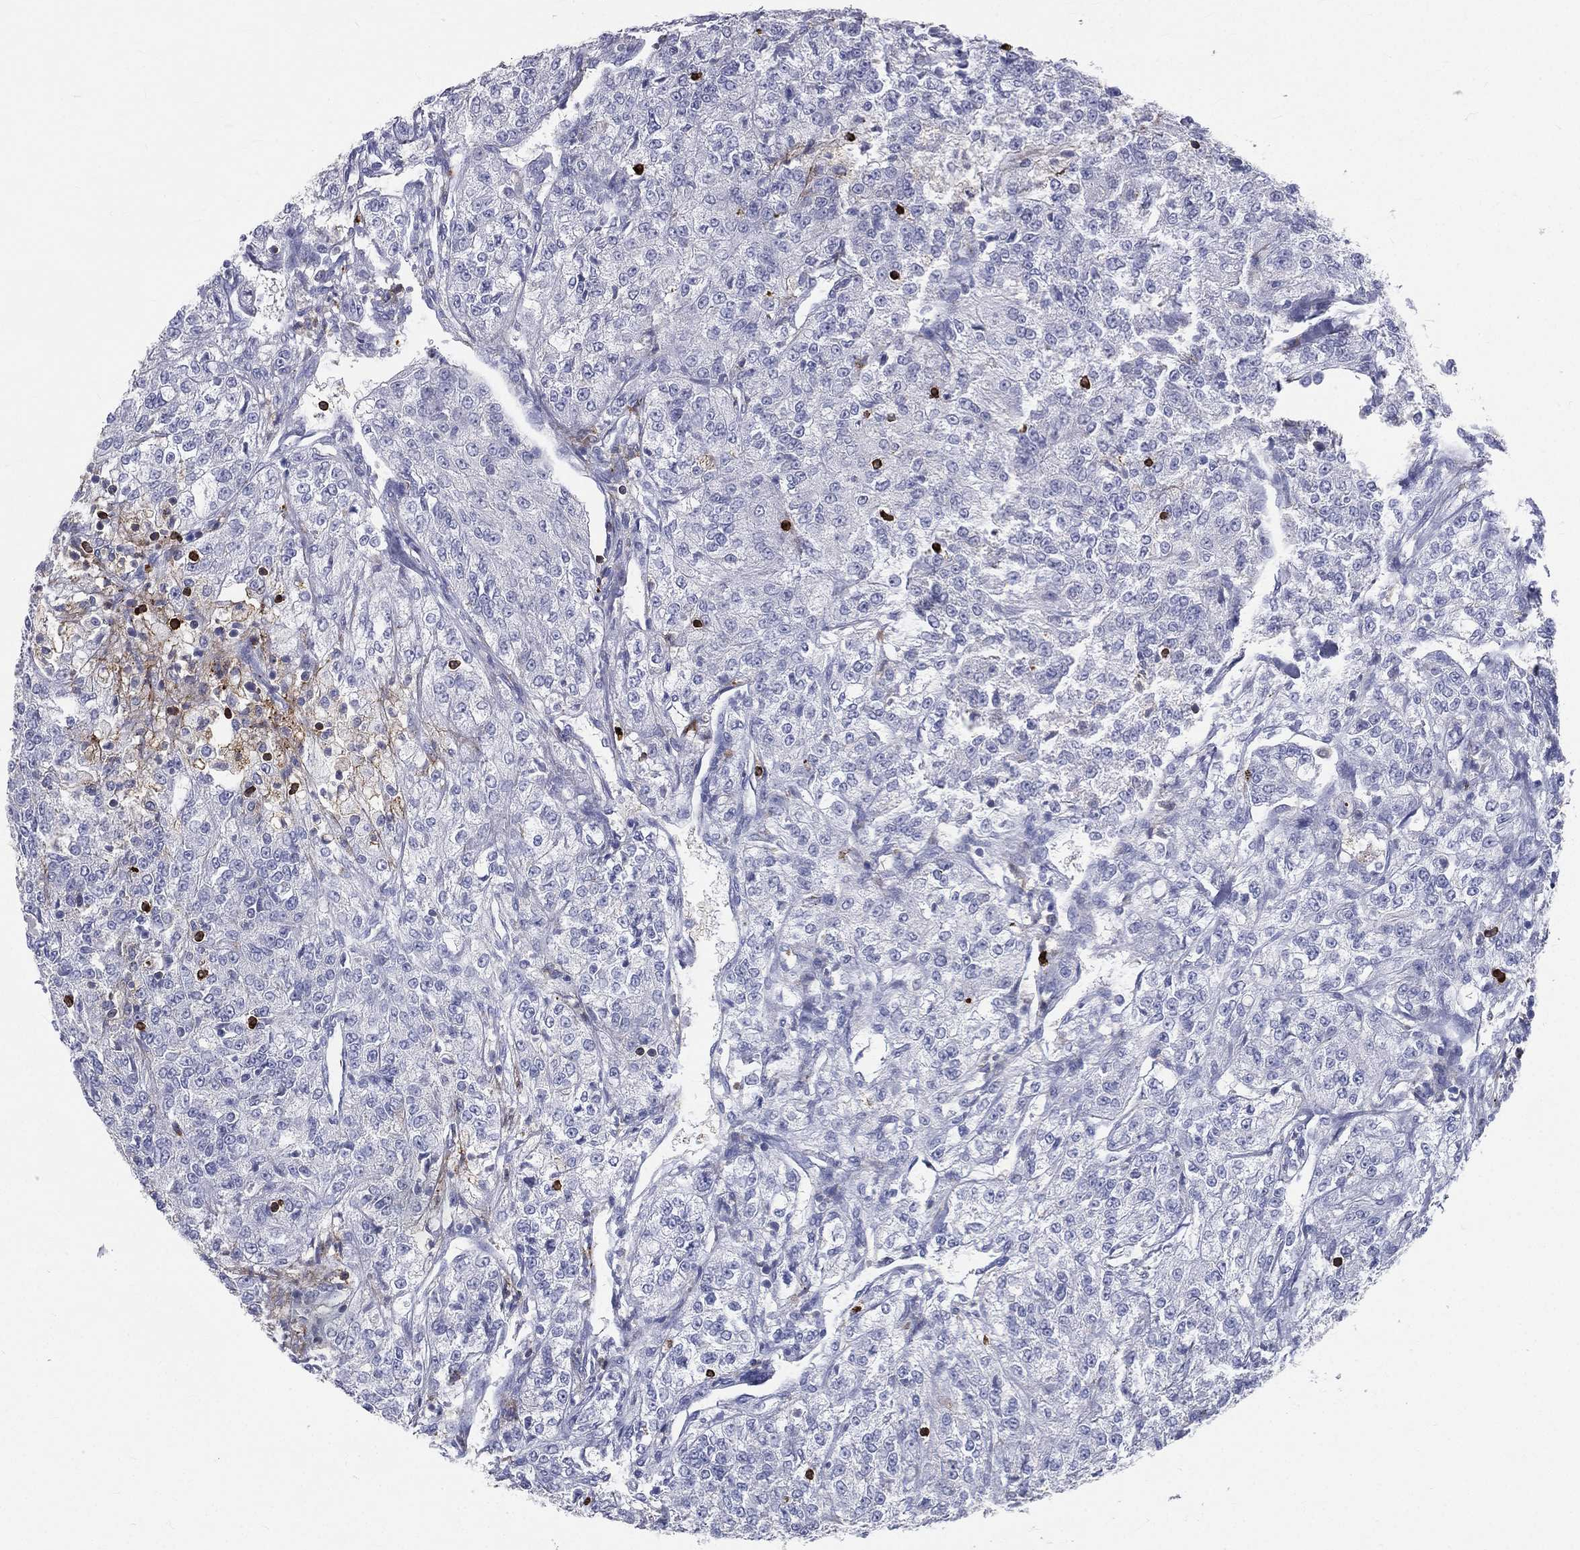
{"staining": {"intensity": "negative", "quantity": "none", "location": "none"}, "tissue": "renal cancer", "cell_type": "Tumor cells", "image_type": "cancer", "snomed": [{"axis": "morphology", "description": "Adenocarcinoma, NOS"}, {"axis": "topography", "description": "Kidney"}], "caption": "Immunohistochemistry photomicrograph of human adenocarcinoma (renal) stained for a protein (brown), which demonstrates no expression in tumor cells.", "gene": "CTSW", "patient": {"sex": "female", "age": 63}}